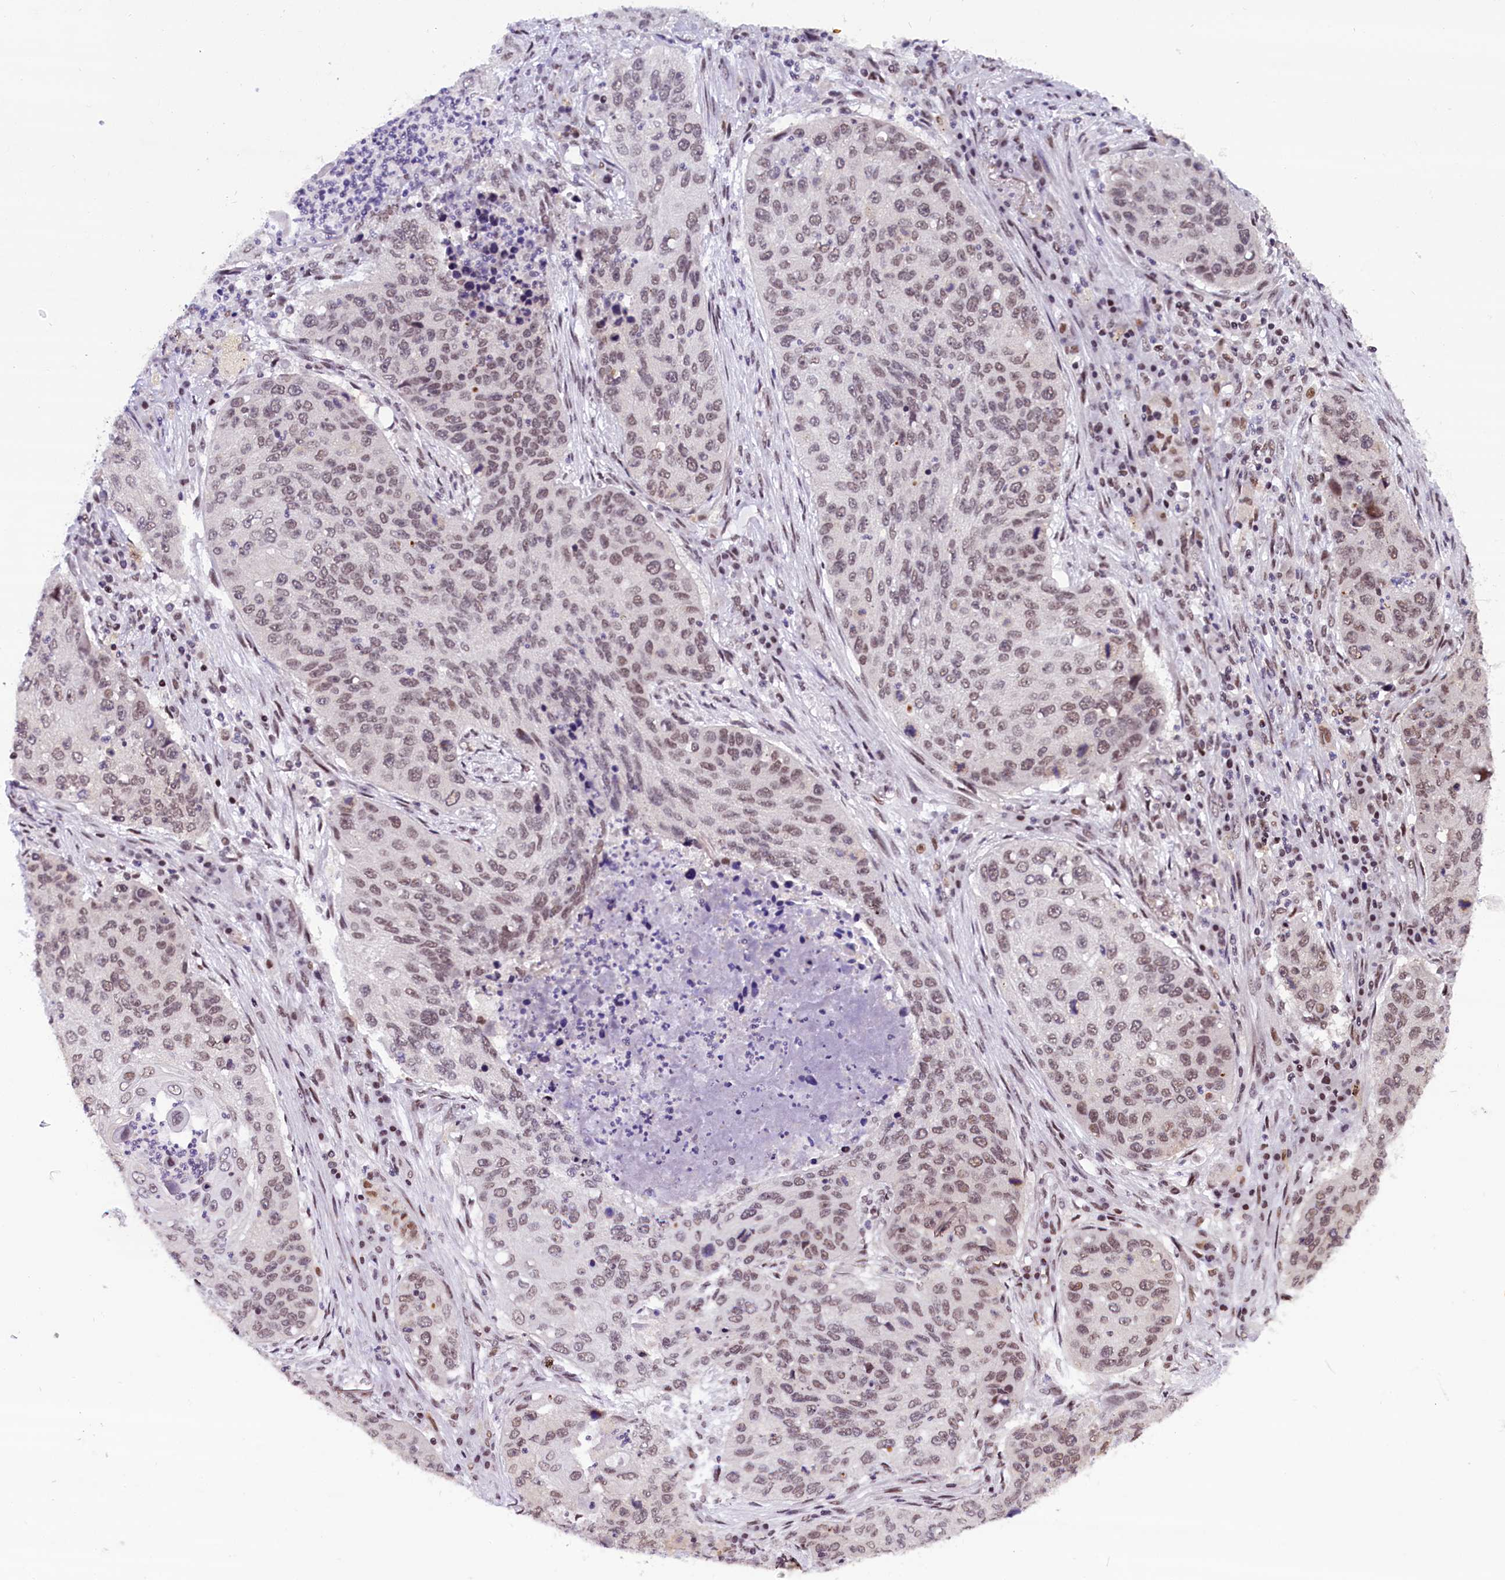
{"staining": {"intensity": "moderate", "quantity": ">75%", "location": "nuclear"}, "tissue": "lung cancer", "cell_type": "Tumor cells", "image_type": "cancer", "snomed": [{"axis": "morphology", "description": "Squamous cell carcinoma, NOS"}, {"axis": "topography", "description": "Lung"}], "caption": "IHC staining of lung cancer (squamous cell carcinoma), which demonstrates medium levels of moderate nuclear positivity in about >75% of tumor cells indicating moderate nuclear protein positivity. The staining was performed using DAB (3,3'-diaminobenzidine) (brown) for protein detection and nuclei were counterstained in hematoxylin (blue).", "gene": "CDYL2", "patient": {"sex": "female", "age": 63}}